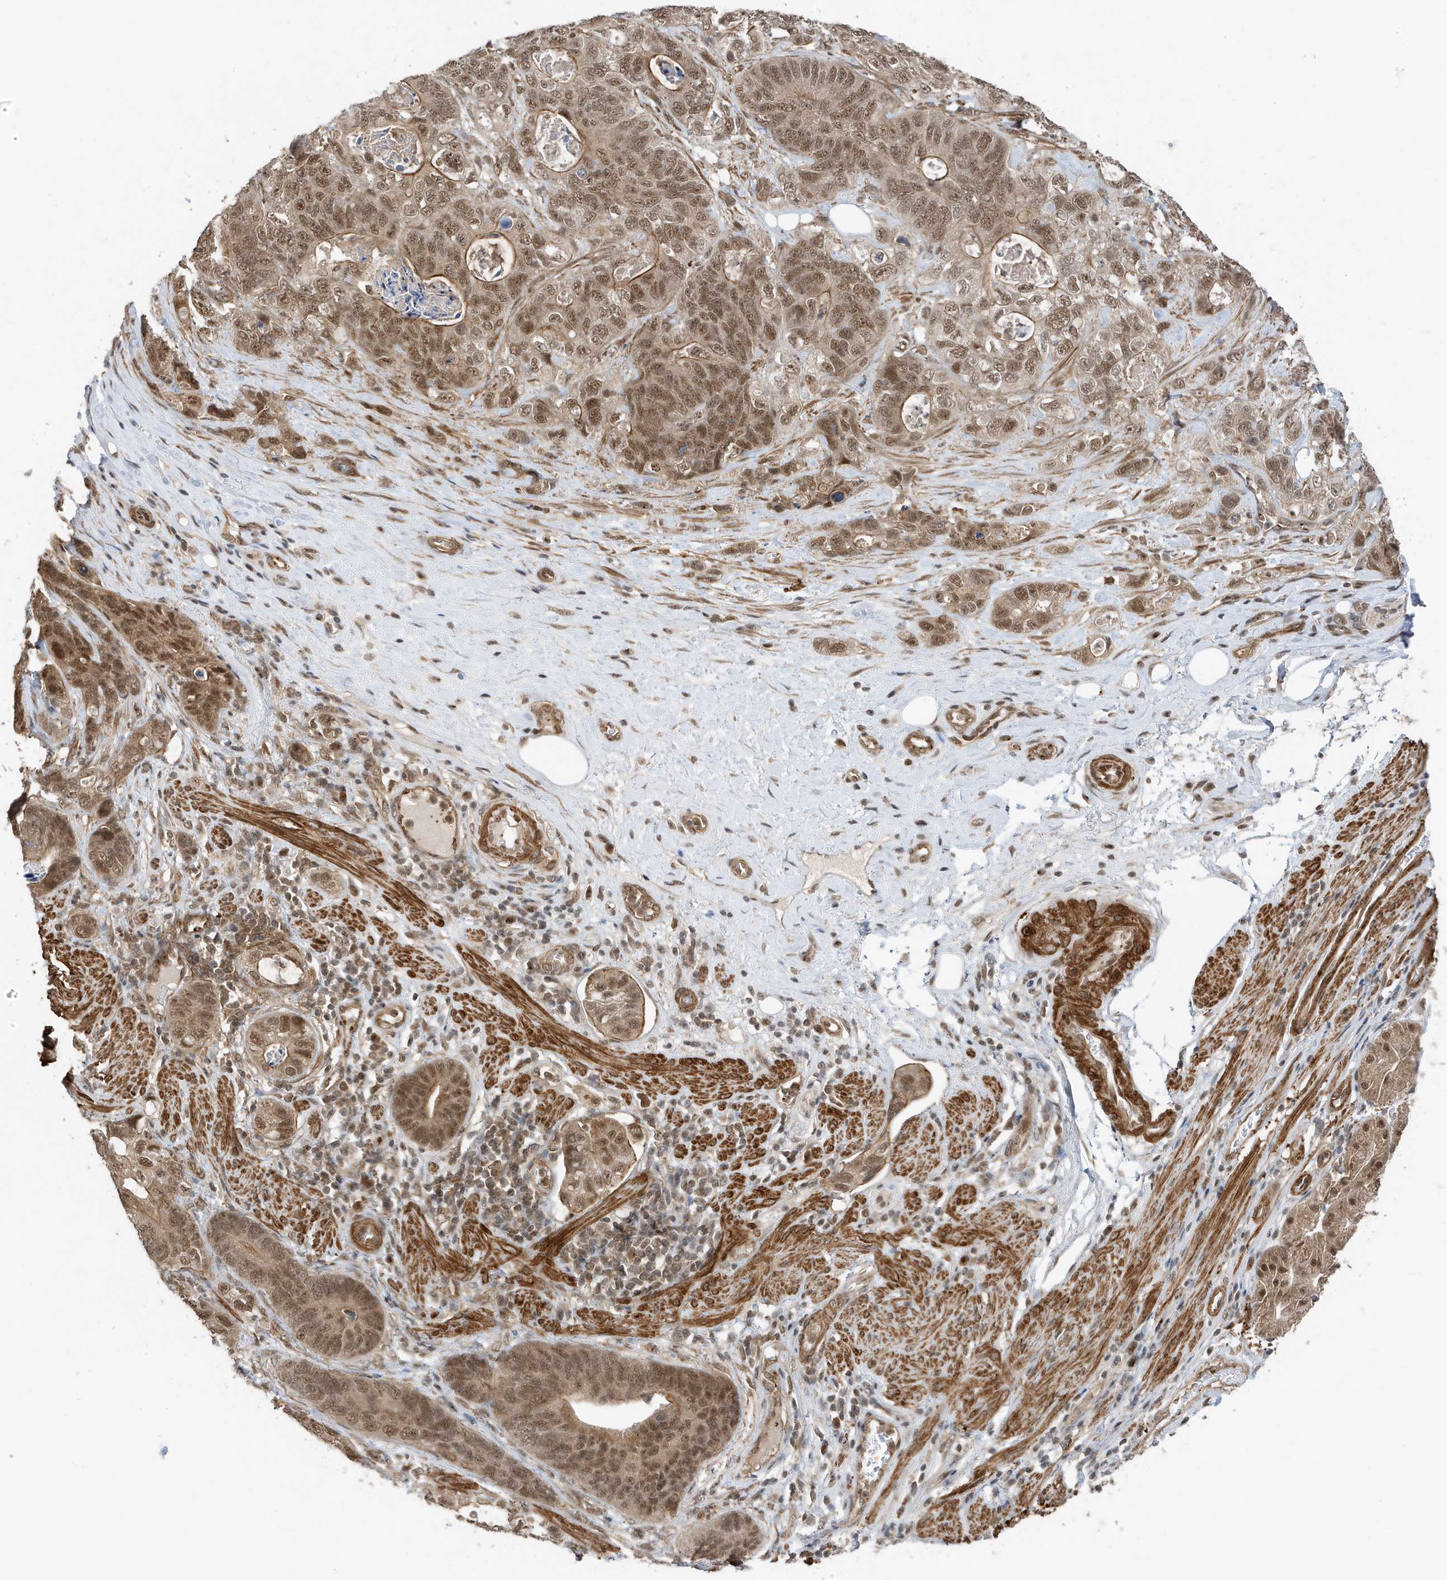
{"staining": {"intensity": "moderate", "quantity": ">75%", "location": "cytoplasmic/membranous,nuclear"}, "tissue": "stomach cancer", "cell_type": "Tumor cells", "image_type": "cancer", "snomed": [{"axis": "morphology", "description": "Normal tissue, NOS"}, {"axis": "morphology", "description": "Adenocarcinoma, NOS"}, {"axis": "topography", "description": "Stomach"}], "caption": "A high-resolution photomicrograph shows immunohistochemistry (IHC) staining of stomach adenocarcinoma, which displays moderate cytoplasmic/membranous and nuclear expression in about >75% of tumor cells.", "gene": "MAST3", "patient": {"sex": "female", "age": 89}}